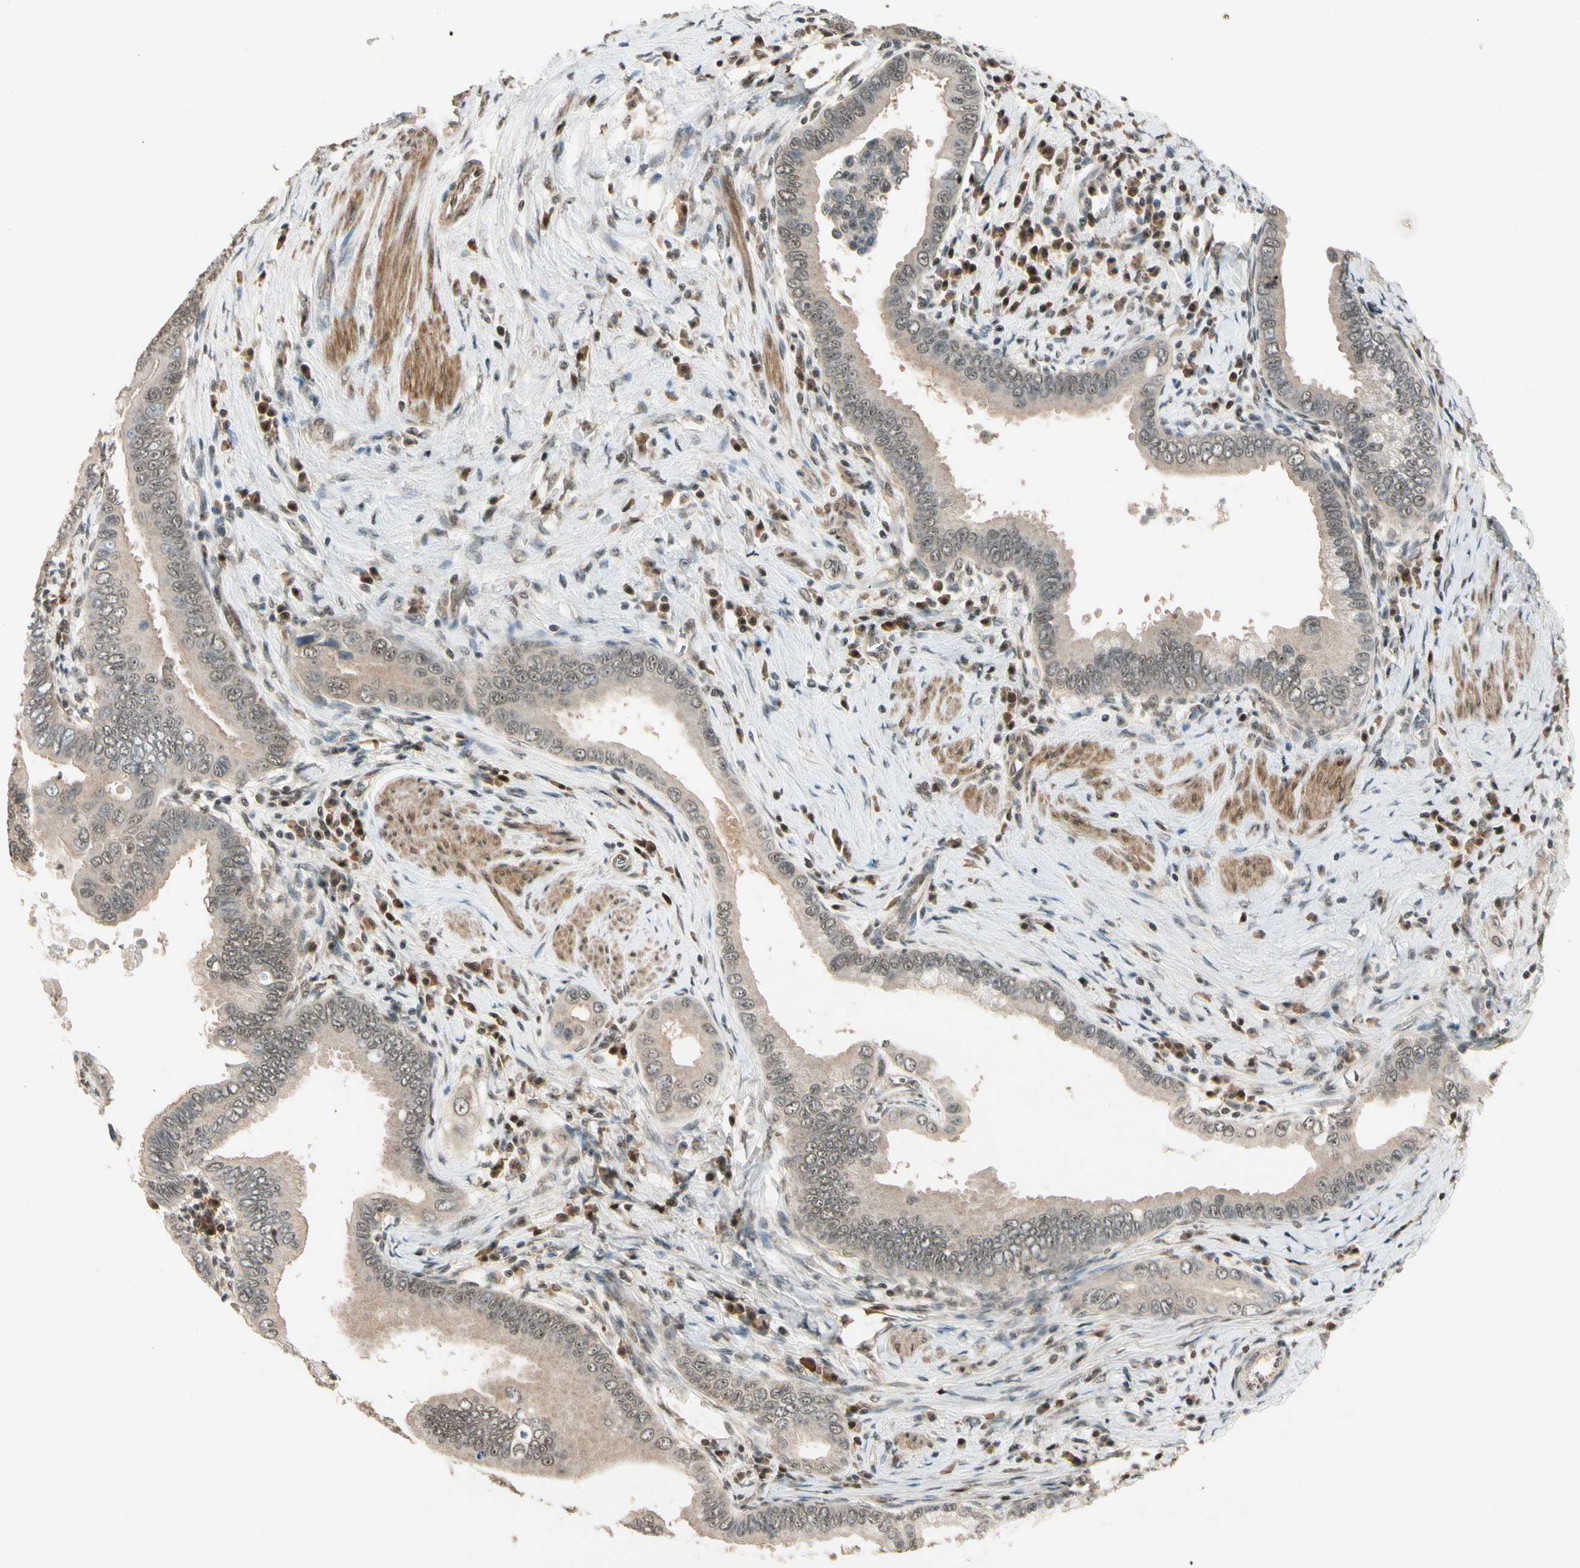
{"staining": {"intensity": "weak", "quantity": ">75%", "location": "cytoplasmic/membranous"}, "tissue": "pancreatic cancer", "cell_type": "Tumor cells", "image_type": "cancer", "snomed": [{"axis": "morphology", "description": "Normal tissue, NOS"}, {"axis": "topography", "description": "Lymph node"}], "caption": "A high-resolution image shows immunohistochemistry (IHC) staining of pancreatic cancer, which exhibits weak cytoplasmic/membranous staining in about >75% of tumor cells. (DAB IHC with brightfield microscopy, high magnification).", "gene": "MCPH1", "patient": {"sex": "male", "age": 50}}